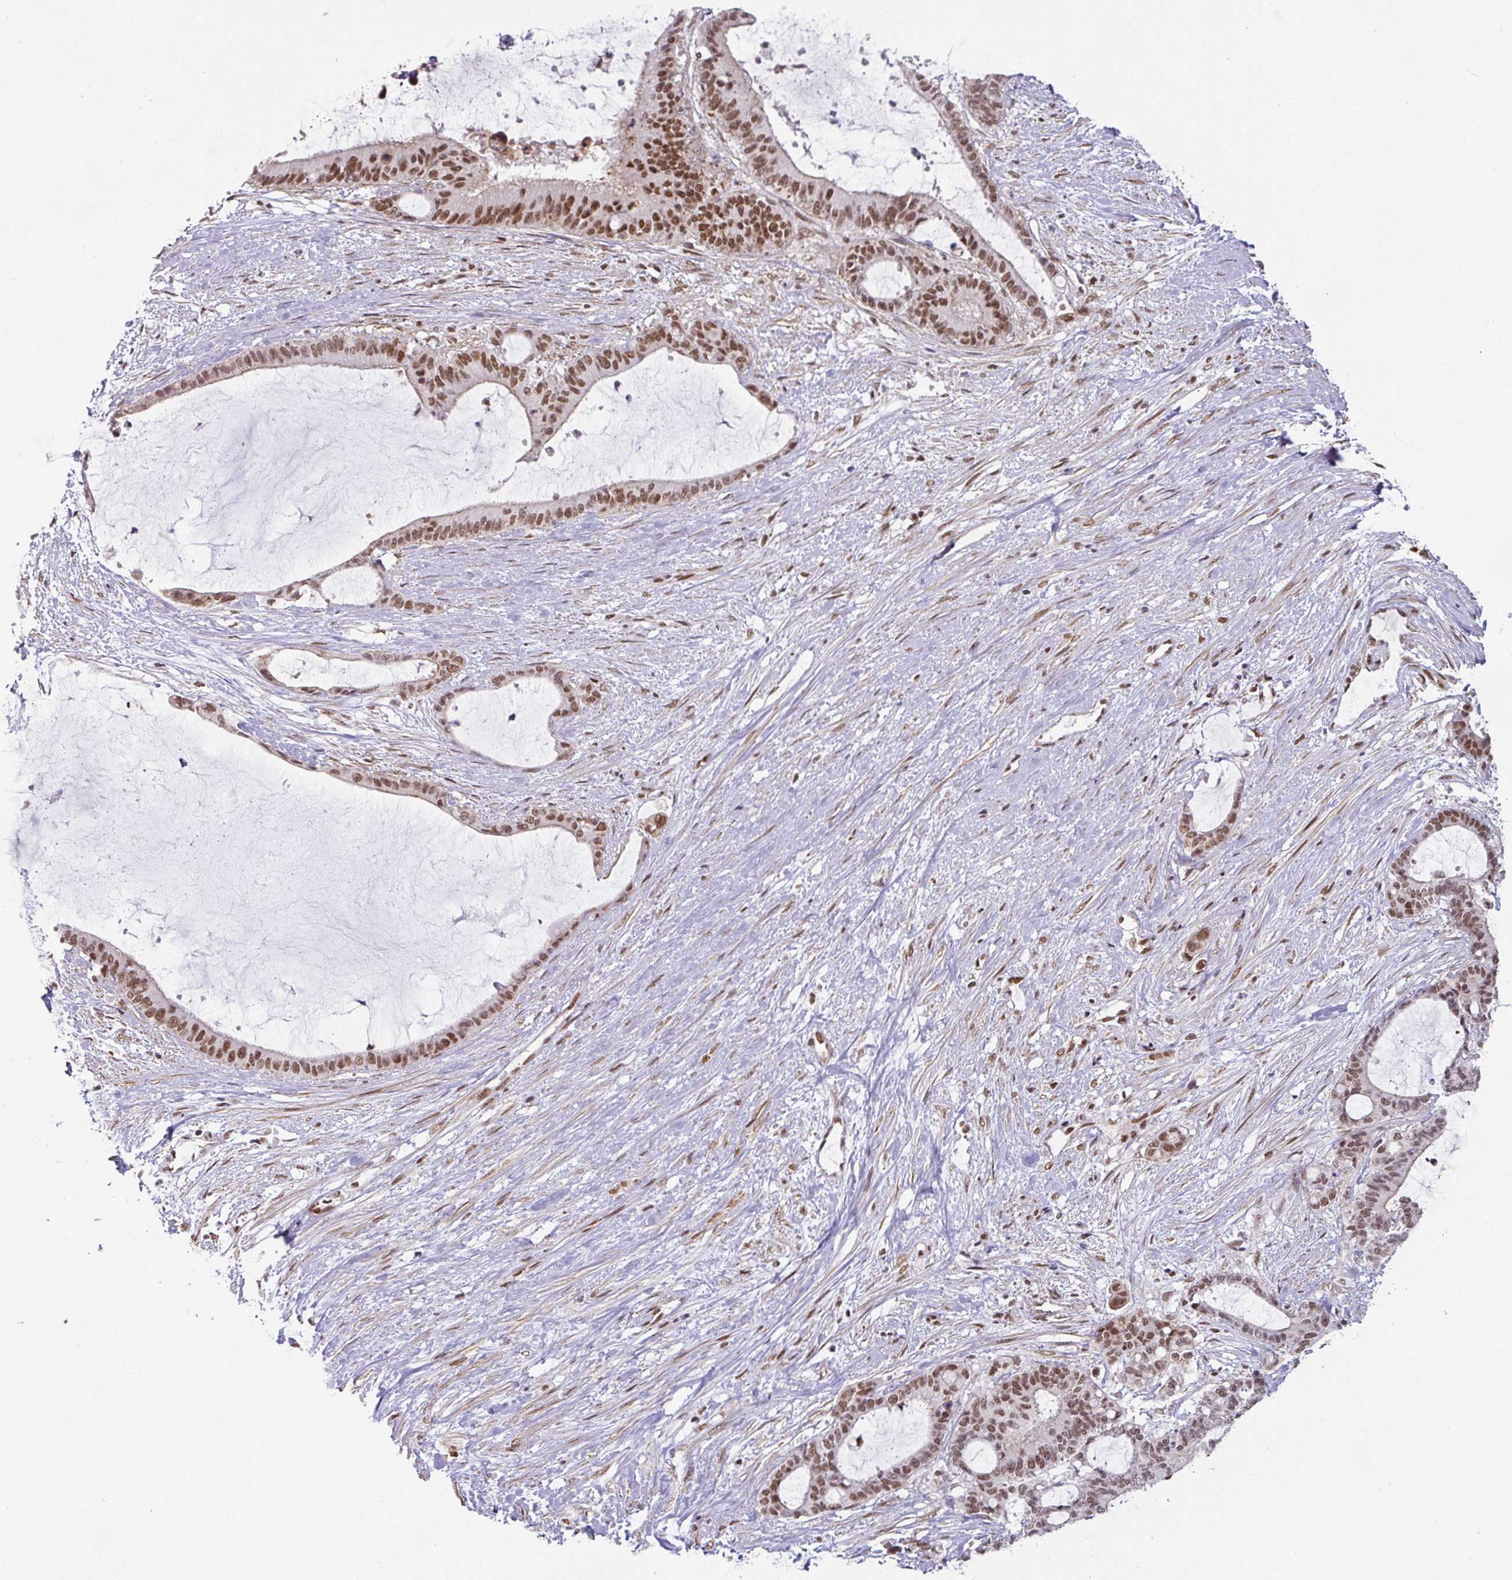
{"staining": {"intensity": "moderate", "quantity": ">75%", "location": "nuclear"}, "tissue": "liver cancer", "cell_type": "Tumor cells", "image_type": "cancer", "snomed": [{"axis": "morphology", "description": "Normal tissue, NOS"}, {"axis": "morphology", "description": "Cholangiocarcinoma"}, {"axis": "topography", "description": "Liver"}, {"axis": "topography", "description": "Peripheral nerve tissue"}], "caption": "The image reveals staining of liver cancer, revealing moderate nuclear protein expression (brown color) within tumor cells. (DAB (3,3'-diaminobenzidine) = brown stain, brightfield microscopy at high magnification).", "gene": "NCOA5", "patient": {"sex": "female", "age": 73}}